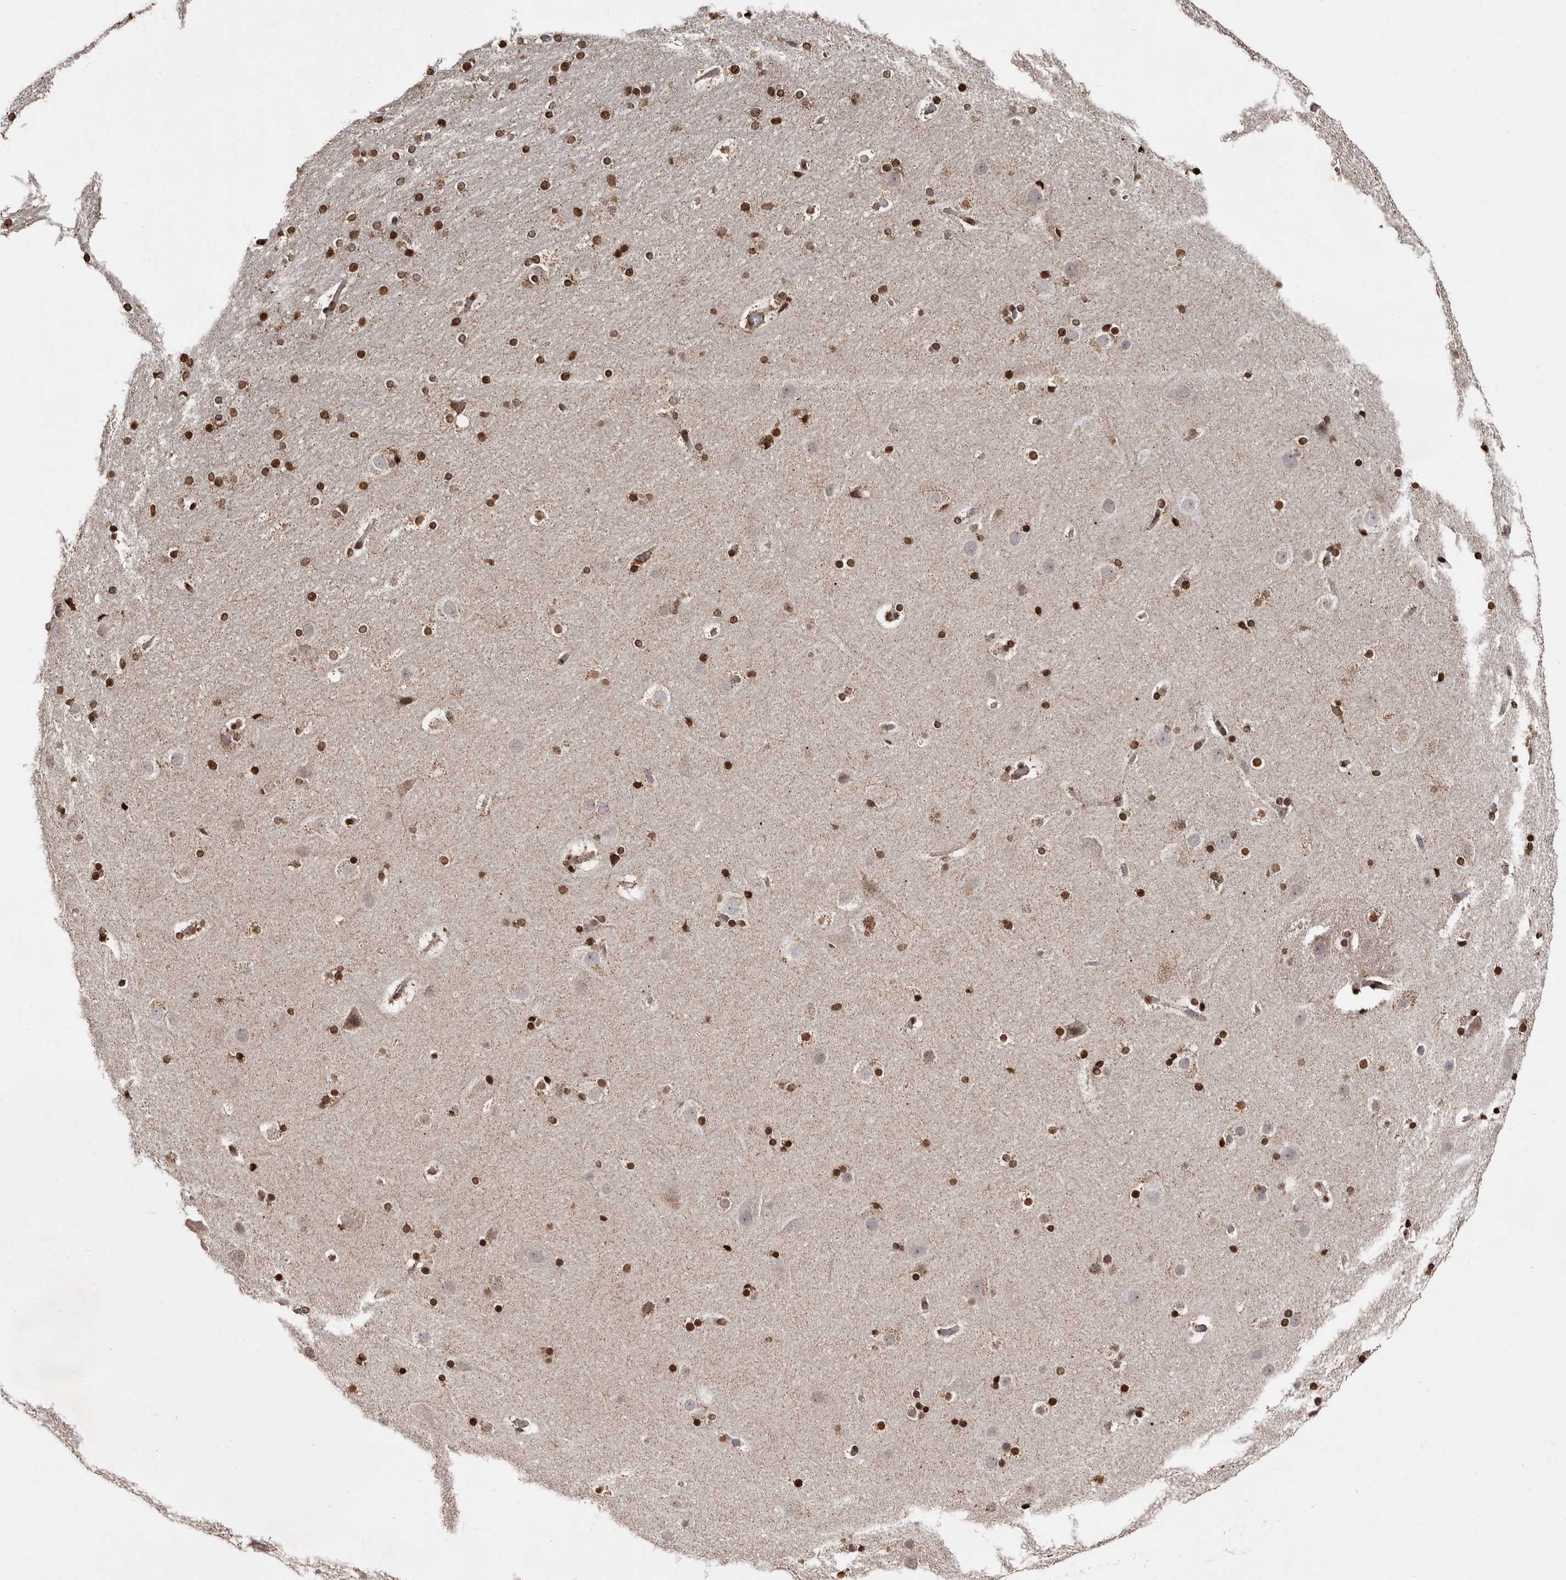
{"staining": {"intensity": "moderate", "quantity": ">75%", "location": "cytoplasmic/membranous,nuclear"}, "tissue": "cerebral cortex", "cell_type": "Endothelial cells", "image_type": "normal", "snomed": [{"axis": "morphology", "description": "Normal tissue, NOS"}, {"axis": "topography", "description": "Cerebral cortex"}], "caption": "Cerebral cortex stained with immunohistochemistry (IHC) demonstrates moderate cytoplasmic/membranous,nuclear expression in approximately >75% of endothelial cells. Ihc stains the protein in brown and the nuclei are stained blue.", "gene": "CCDC190", "patient": {"sex": "male", "age": 57}}